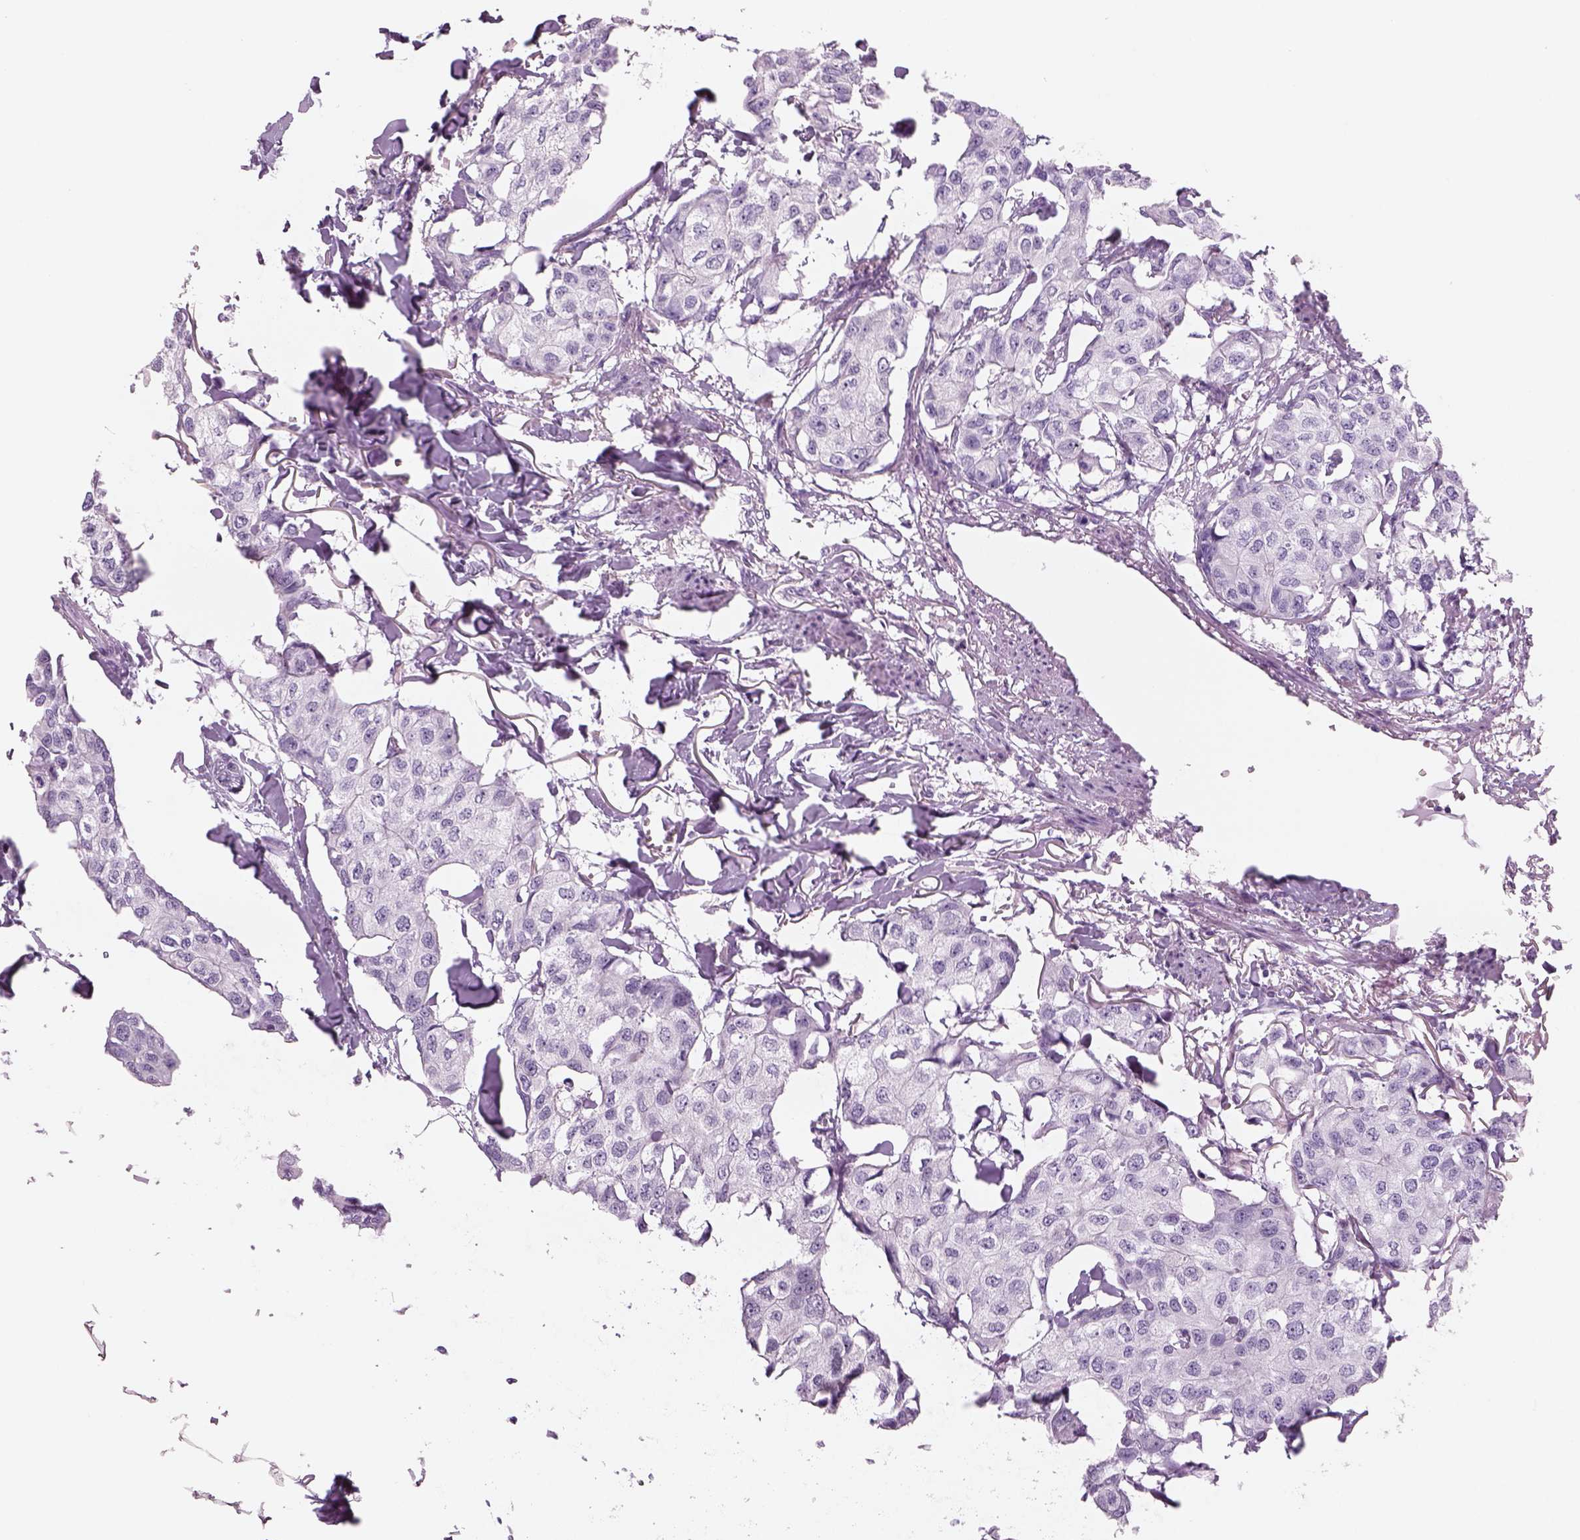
{"staining": {"intensity": "negative", "quantity": "none", "location": "none"}, "tissue": "breast cancer", "cell_type": "Tumor cells", "image_type": "cancer", "snomed": [{"axis": "morphology", "description": "Duct carcinoma"}, {"axis": "topography", "description": "Breast"}], "caption": "A histopathology image of breast cancer stained for a protein exhibits no brown staining in tumor cells.", "gene": "RHO", "patient": {"sex": "female", "age": 80}}